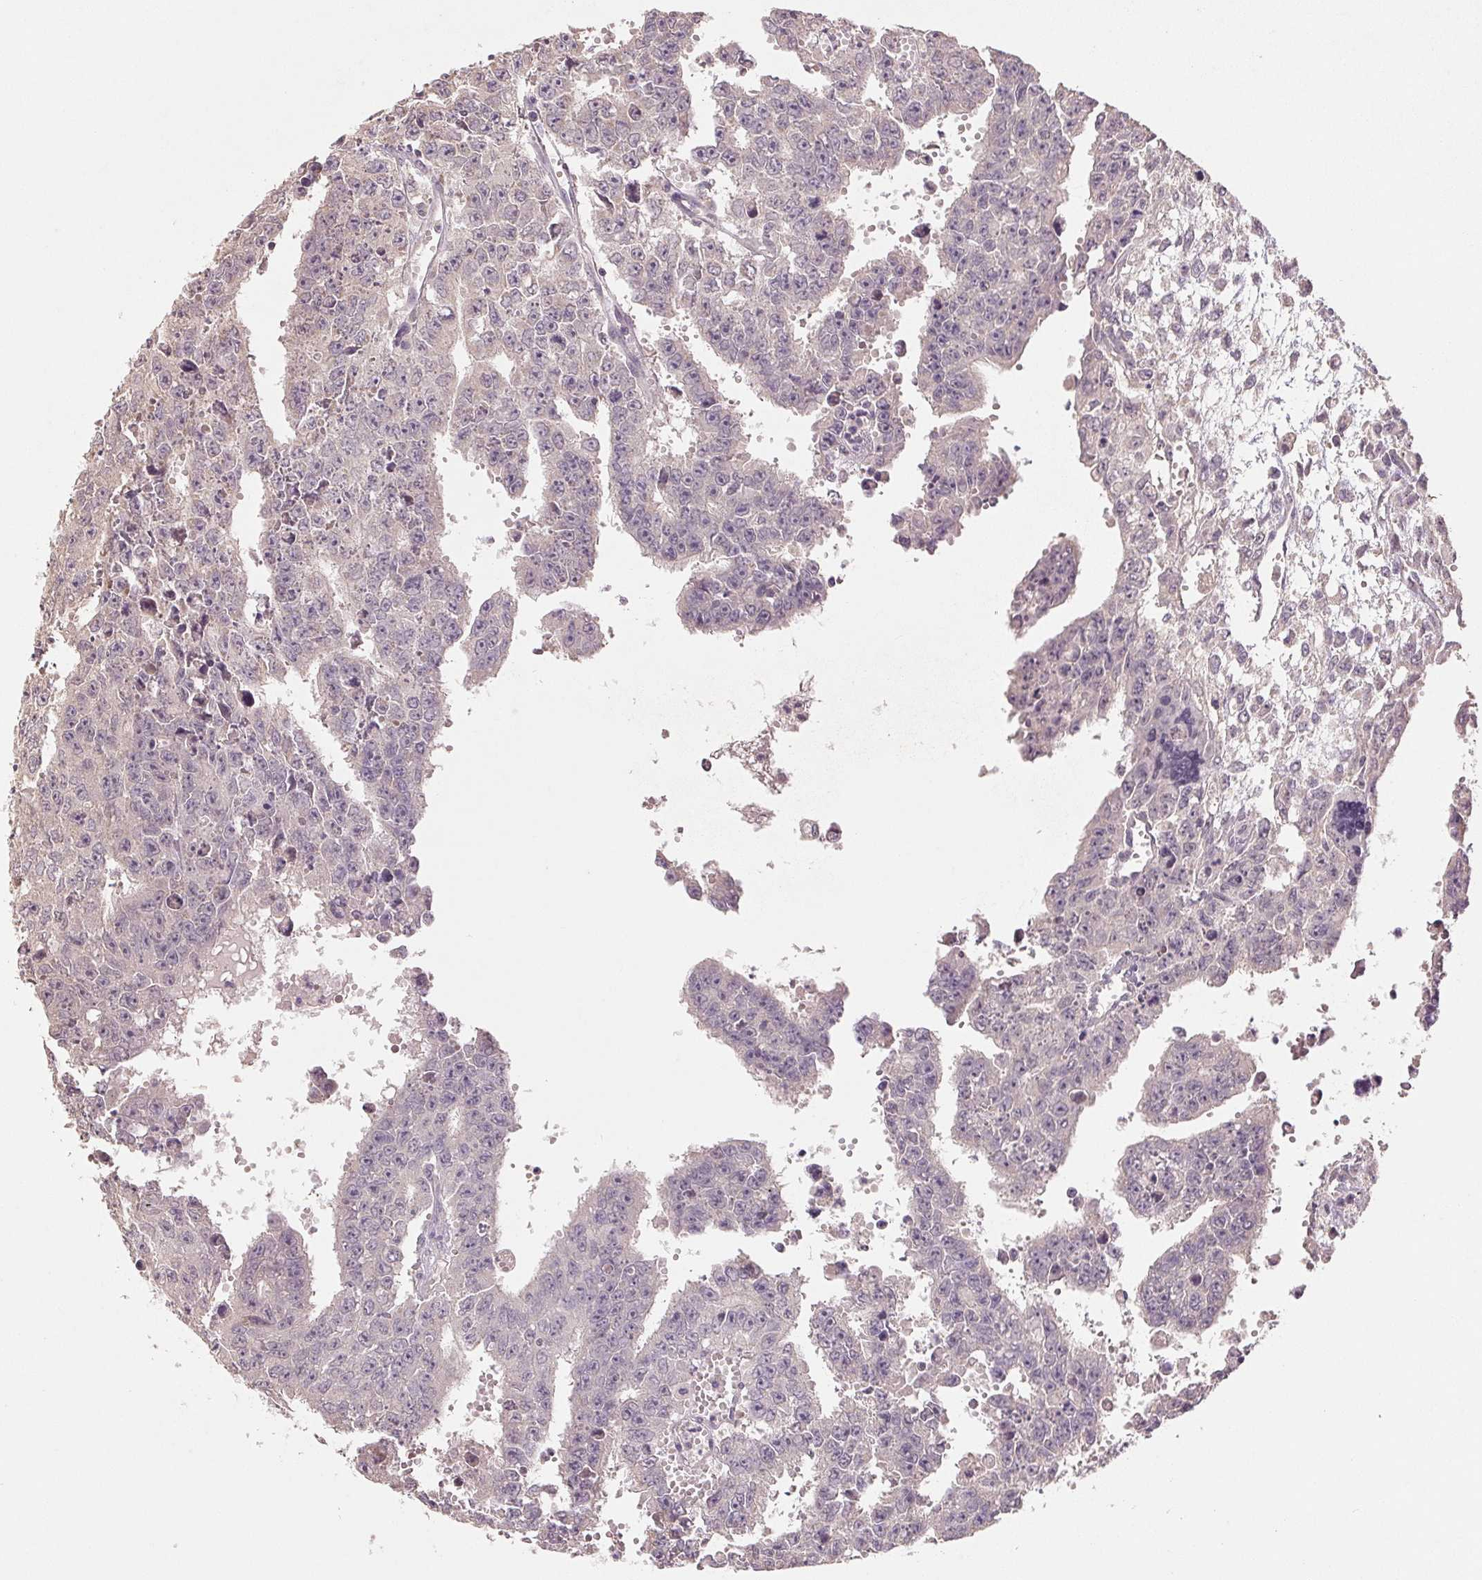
{"staining": {"intensity": "negative", "quantity": "none", "location": "none"}, "tissue": "testis cancer", "cell_type": "Tumor cells", "image_type": "cancer", "snomed": [{"axis": "morphology", "description": "Carcinoma, Embryonal, NOS"}, {"axis": "morphology", "description": "Teratoma, malignant, NOS"}, {"axis": "topography", "description": "Testis"}], "caption": "DAB immunohistochemical staining of human testis cancer (embryonal carcinoma) exhibits no significant staining in tumor cells.", "gene": "COX14", "patient": {"sex": "male", "age": 24}}